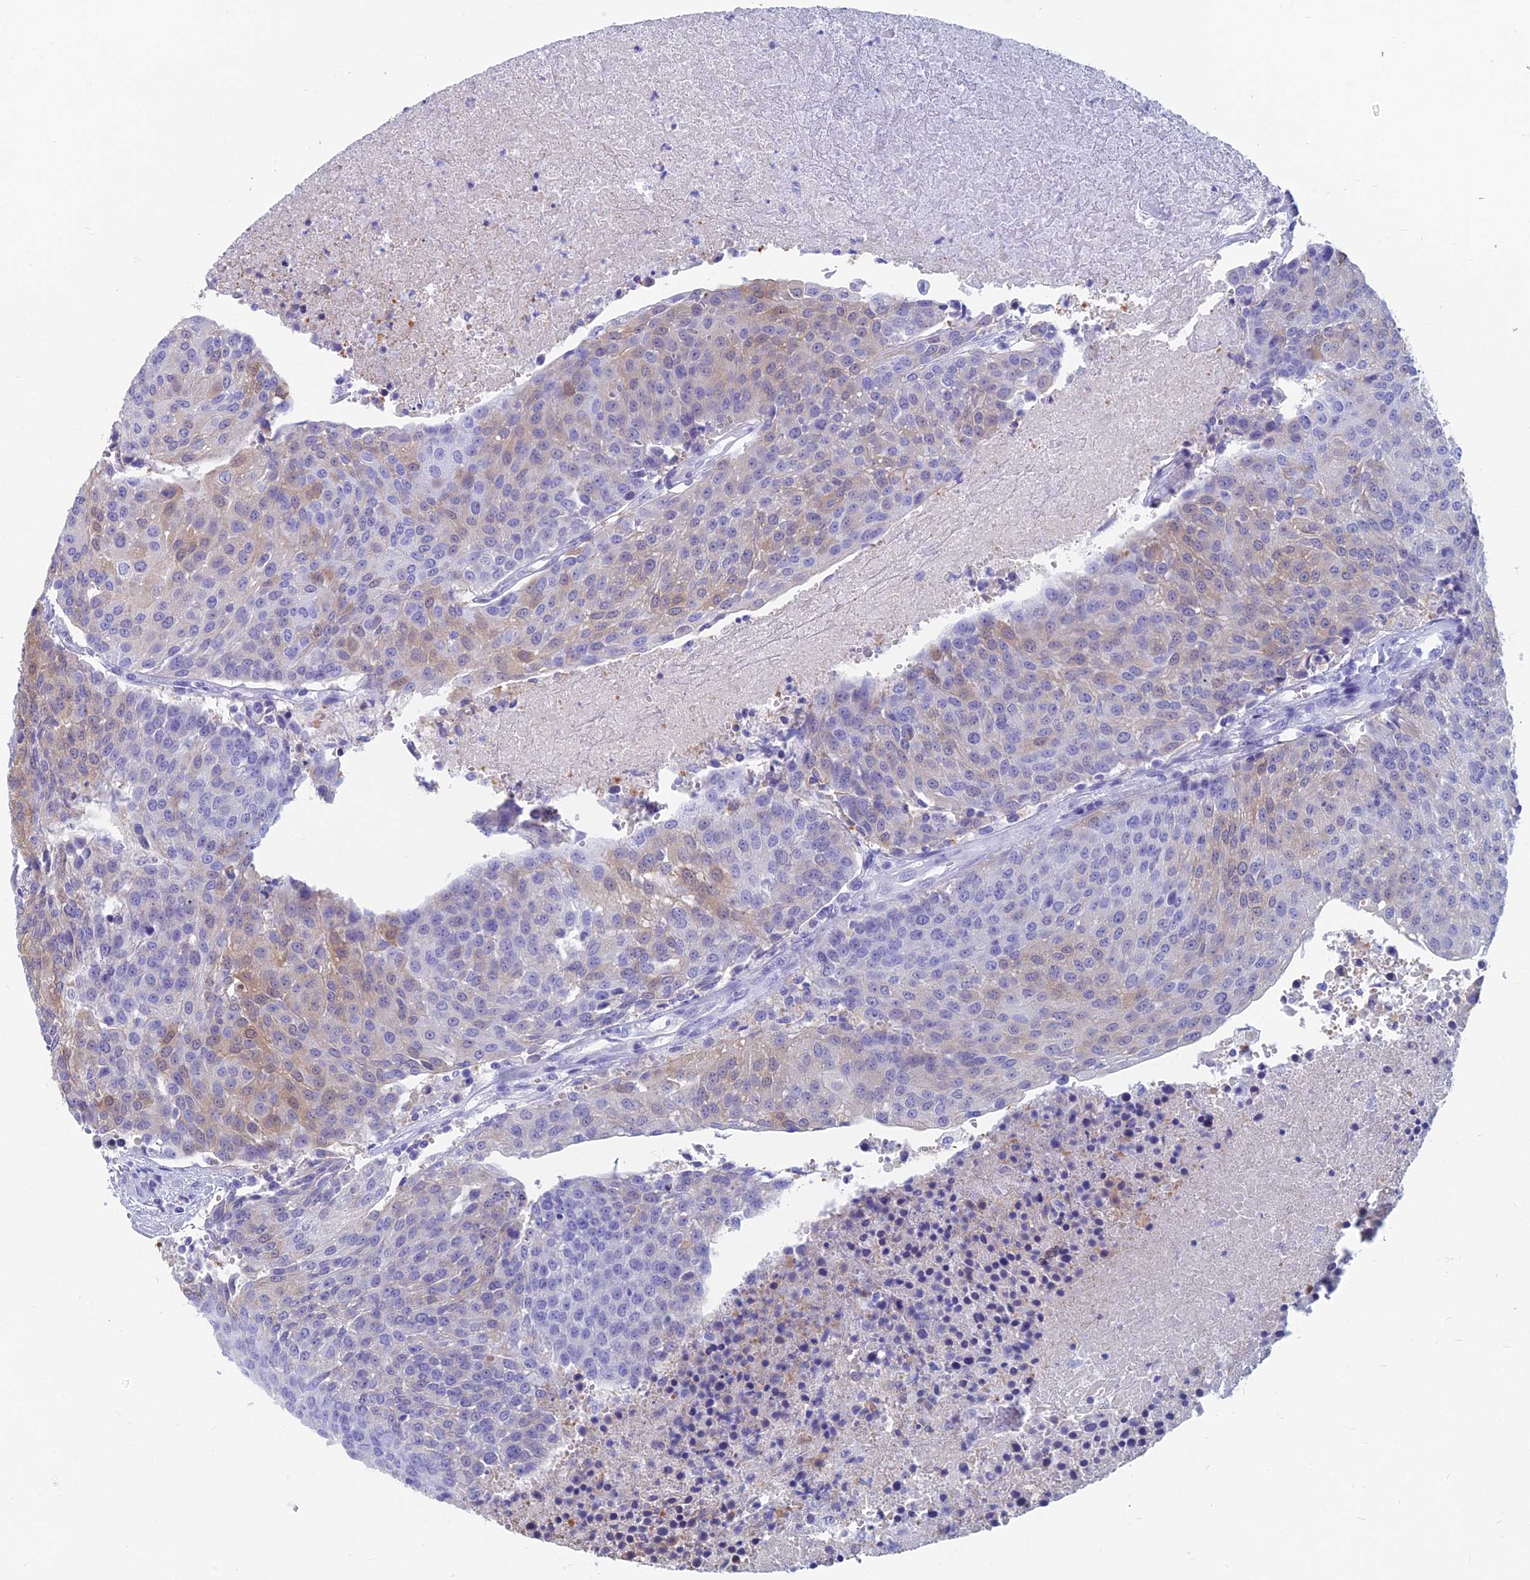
{"staining": {"intensity": "weak", "quantity": "<25%", "location": "cytoplasmic/membranous"}, "tissue": "urothelial cancer", "cell_type": "Tumor cells", "image_type": "cancer", "snomed": [{"axis": "morphology", "description": "Urothelial carcinoma, High grade"}, {"axis": "topography", "description": "Urinary bladder"}], "caption": "High-grade urothelial carcinoma stained for a protein using immunohistochemistry (IHC) exhibits no staining tumor cells.", "gene": "CAPS", "patient": {"sex": "female", "age": 85}}